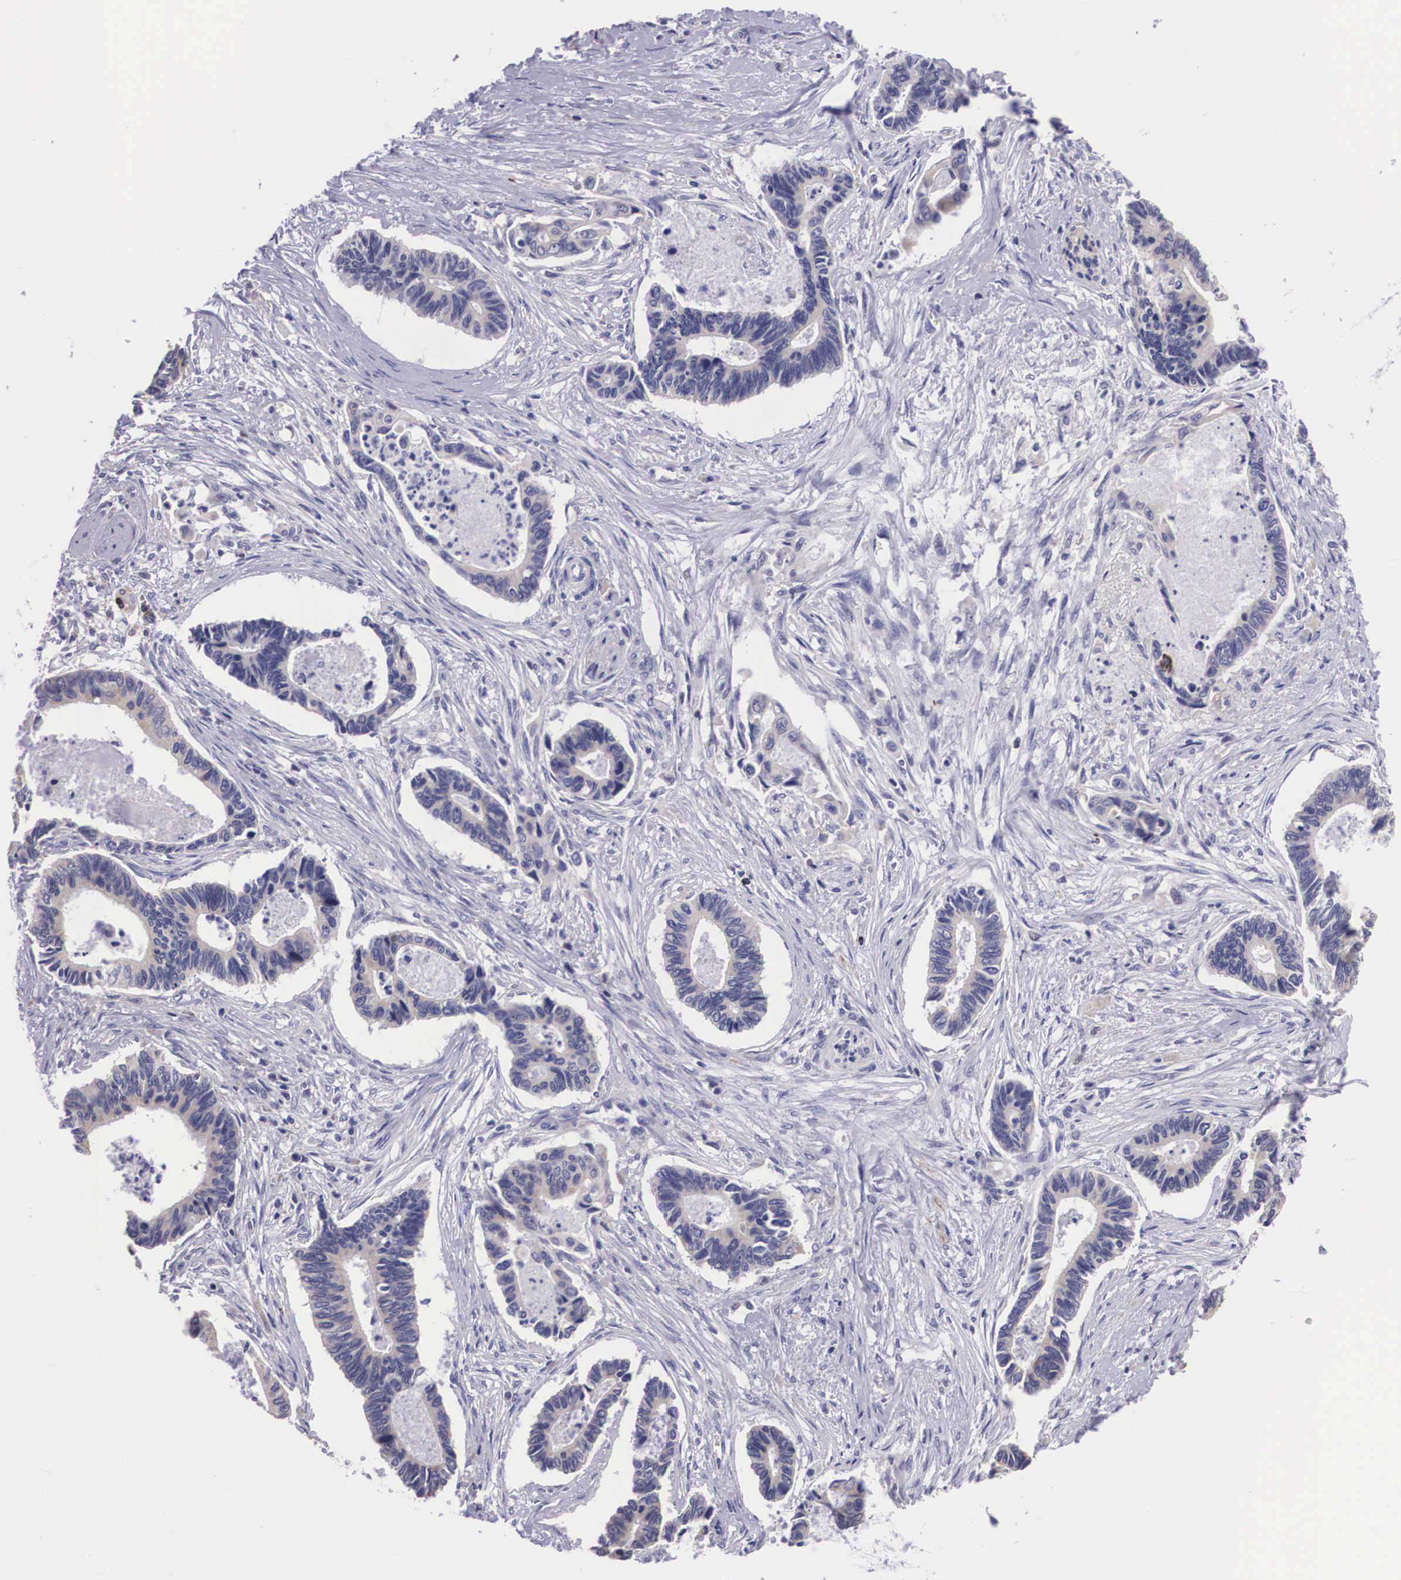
{"staining": {"intensity": "negative", "quantity": "none", "location": "none"}, "tissue": "pancreatic cancer", "cell_type": "Tumor cells", "image_type": "cancer", "snomed": [{"axis": "morphology", "description": "Adenocarcinoma, NOS"}, {"axis": "topography", "description": "Pancreas"}], "caption": "The image exhibits no staining of tumor cells in adenocarcinoma (pancreatic).", "gene": "ARG2", "patient": {"sex": "female", "age": 70}}